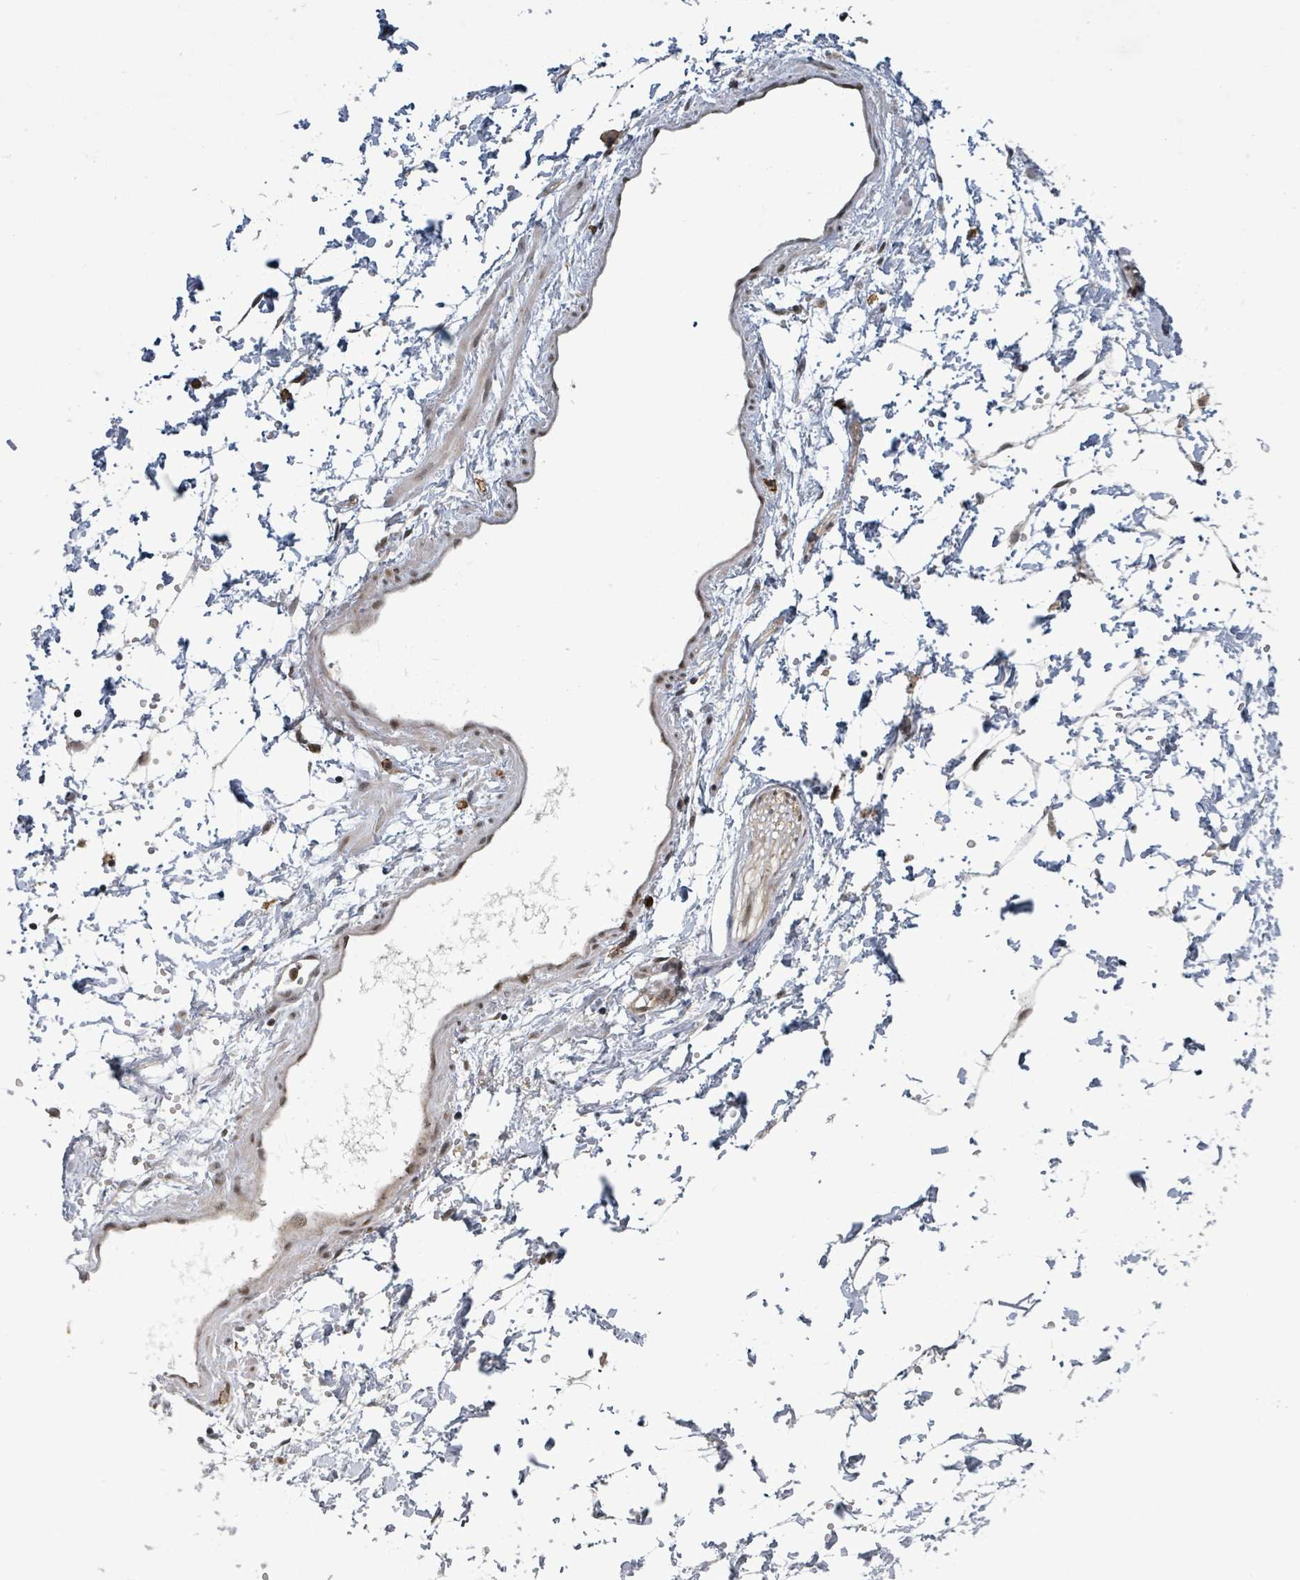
{"staining": {"intensity": "moderate", "quantity": "<25%", "location": "cytoplasmic/membranous"}, "tissue": "adipose tissue", "cell_type": "Adipocytes", "image_type": "normal", "snomed": [{"axis": "morphology", "description": "Normal tissue, NOS"}, {"axis": "topography", "description": "Prostate"}, {"axis": "topography", "description": "Peripheral nerve tissue"}], "caption": "Adipose tissue stained with DAB IHC displays low levels of moderate cytoplasmic/membranous positivity in approximately <25% of adipocytes.", "gene": "GTF3C1", "patient": {"sex": "male", "age": 55}}